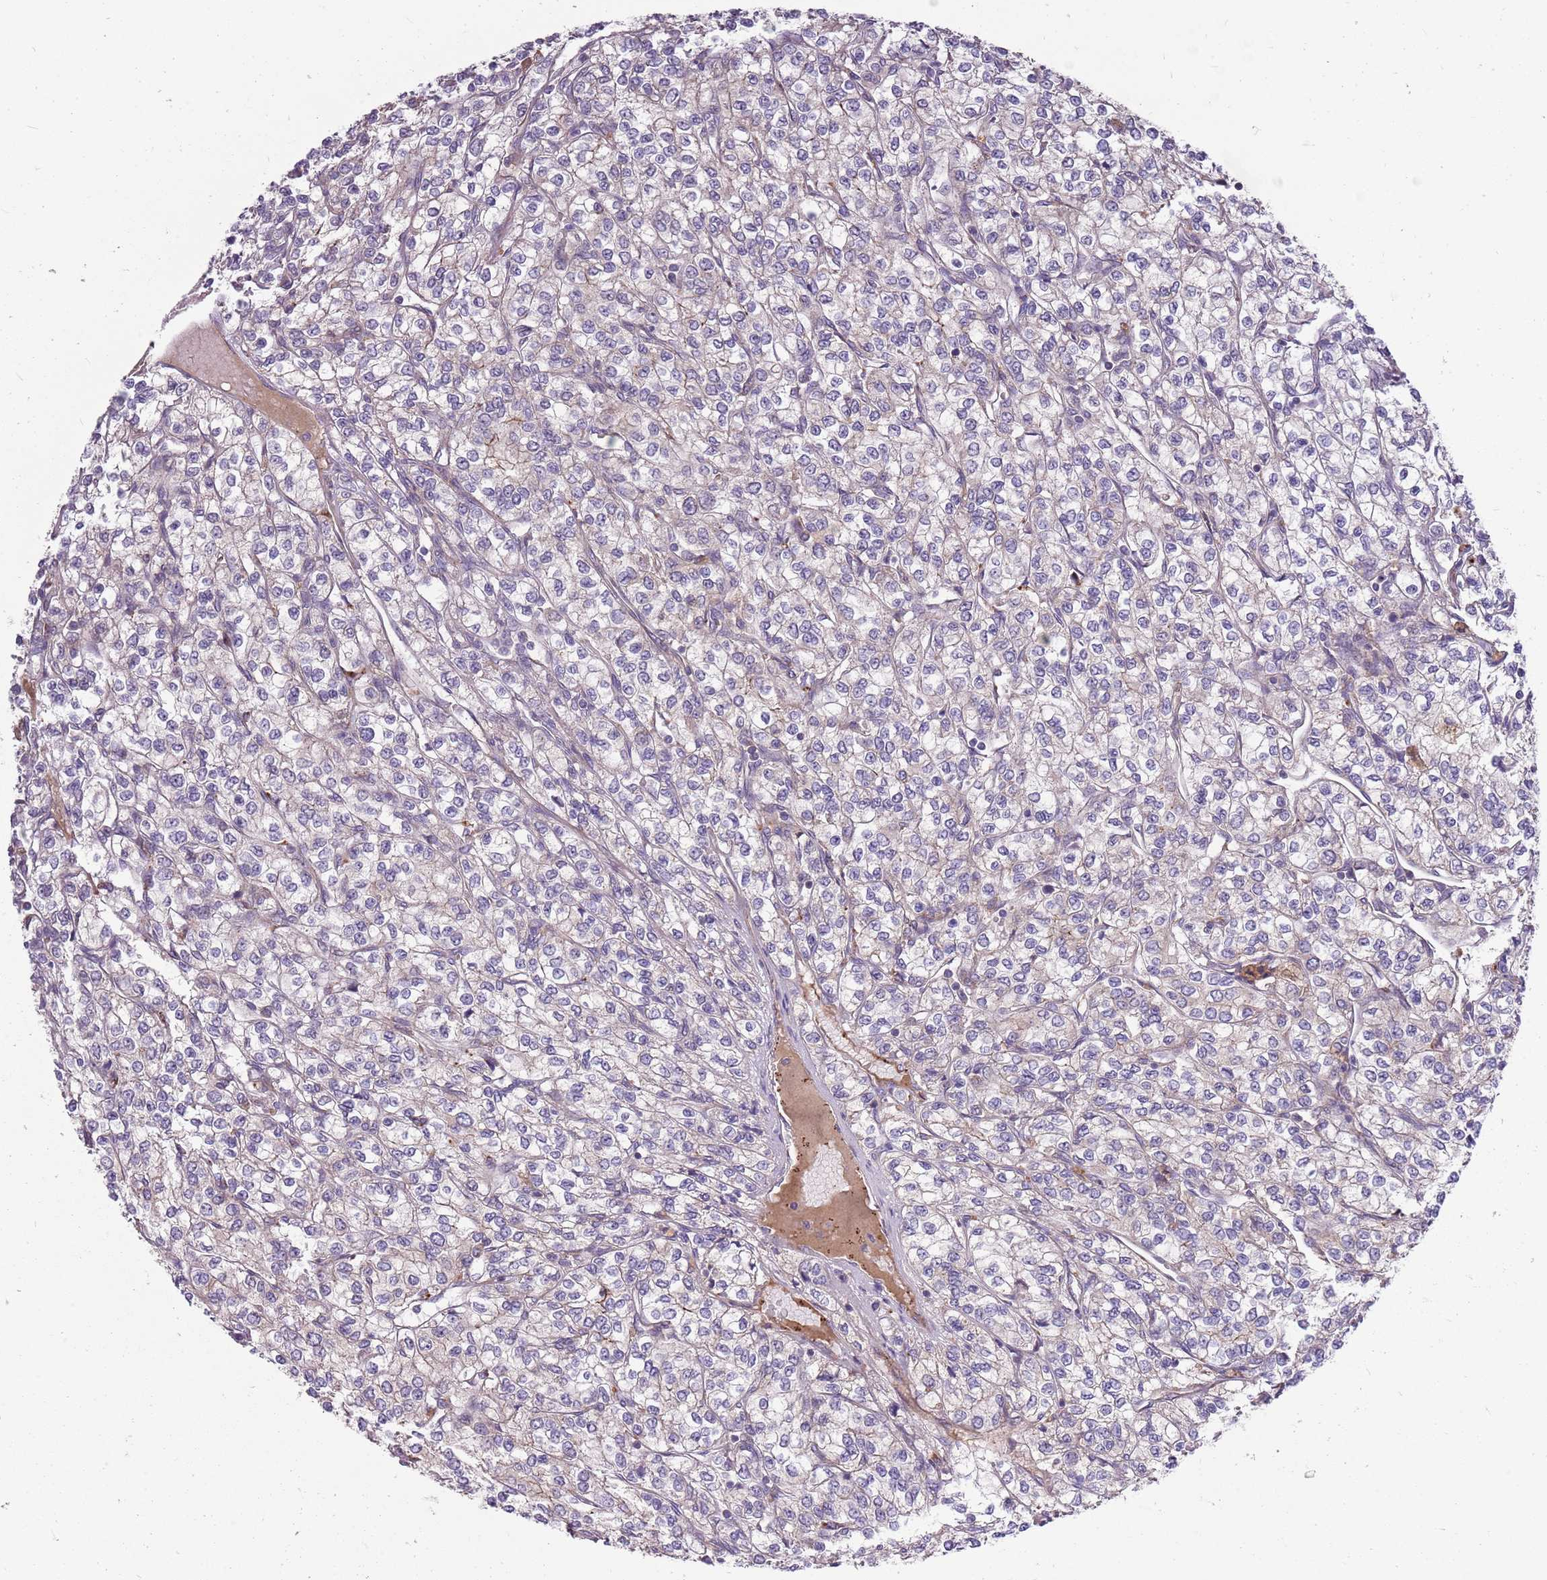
{"staining": {"intensity": "negative", "quantity": "none", "location": "none"}, "tissue": "renal cancer", "cell_type": "Tumor cells", "image_type": "cancer", "snomed": [{"axis": "morphology", "description": "Adenocarcinoma, NOS"}, {"axis": "topography", "description": "Kidney"}], "caption": "Renal adenocarcinoma was stained to show a protein in brown. There is no significant expression in tumor cells.", "gene": "PPP1R27", "patient": {"sex": "male", "age": 80}}